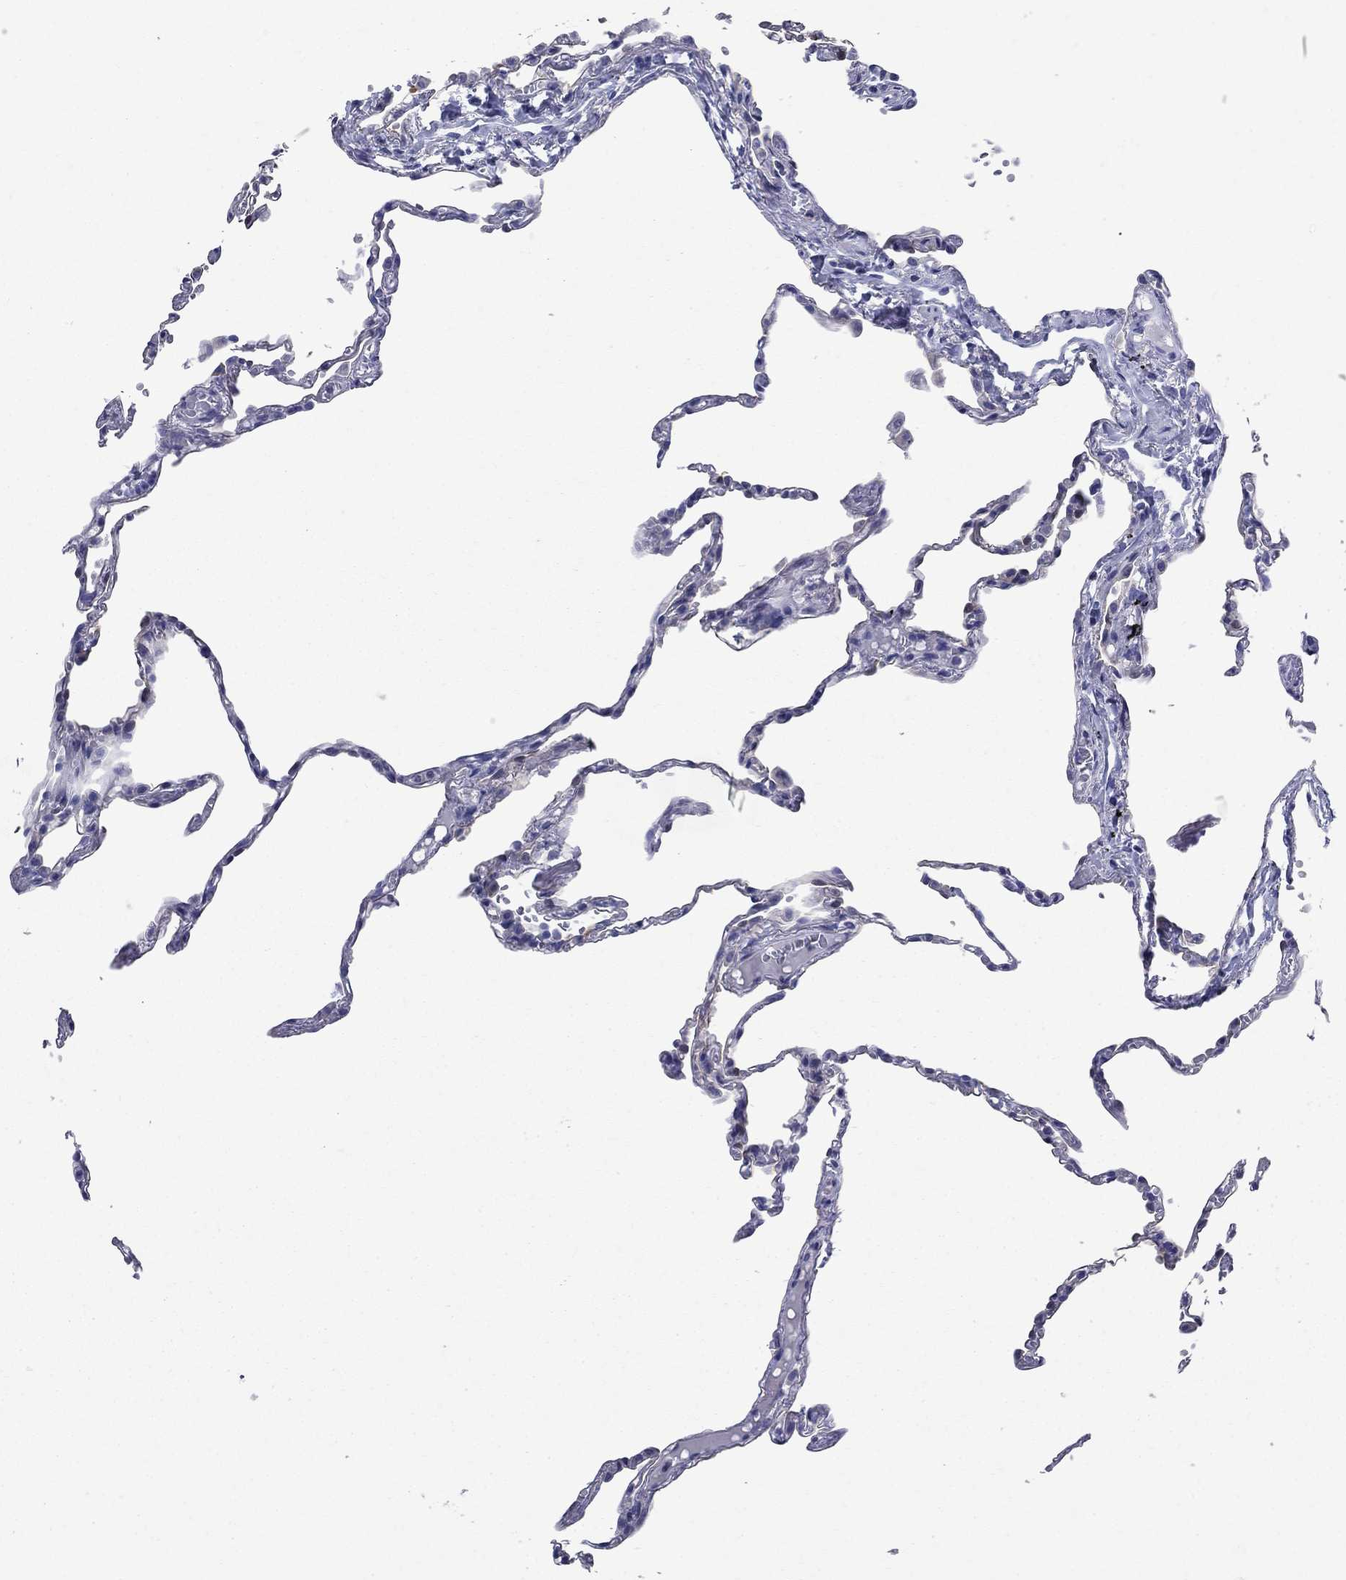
{"staining": {"intensity": "negative", "quantity": "none", "location": "none"}, "tissue": "lung", "cell_type": "Alveolar cells", "image_type": "normal", "snomed": [{"axis": "morphology", "description": "Normal tissue, NOS"}, {"axis": "topography", "description": "Lung"}], "caption": "Immunohistochemistry (IHC) image of benign lung: human lung stained with DAB (3,3'-diaminobenzidine) exhibits no significant protein positivity in alveolar cells.", "gene": "SULT2B1", "patient": {"sex": "male", "age": 78}}